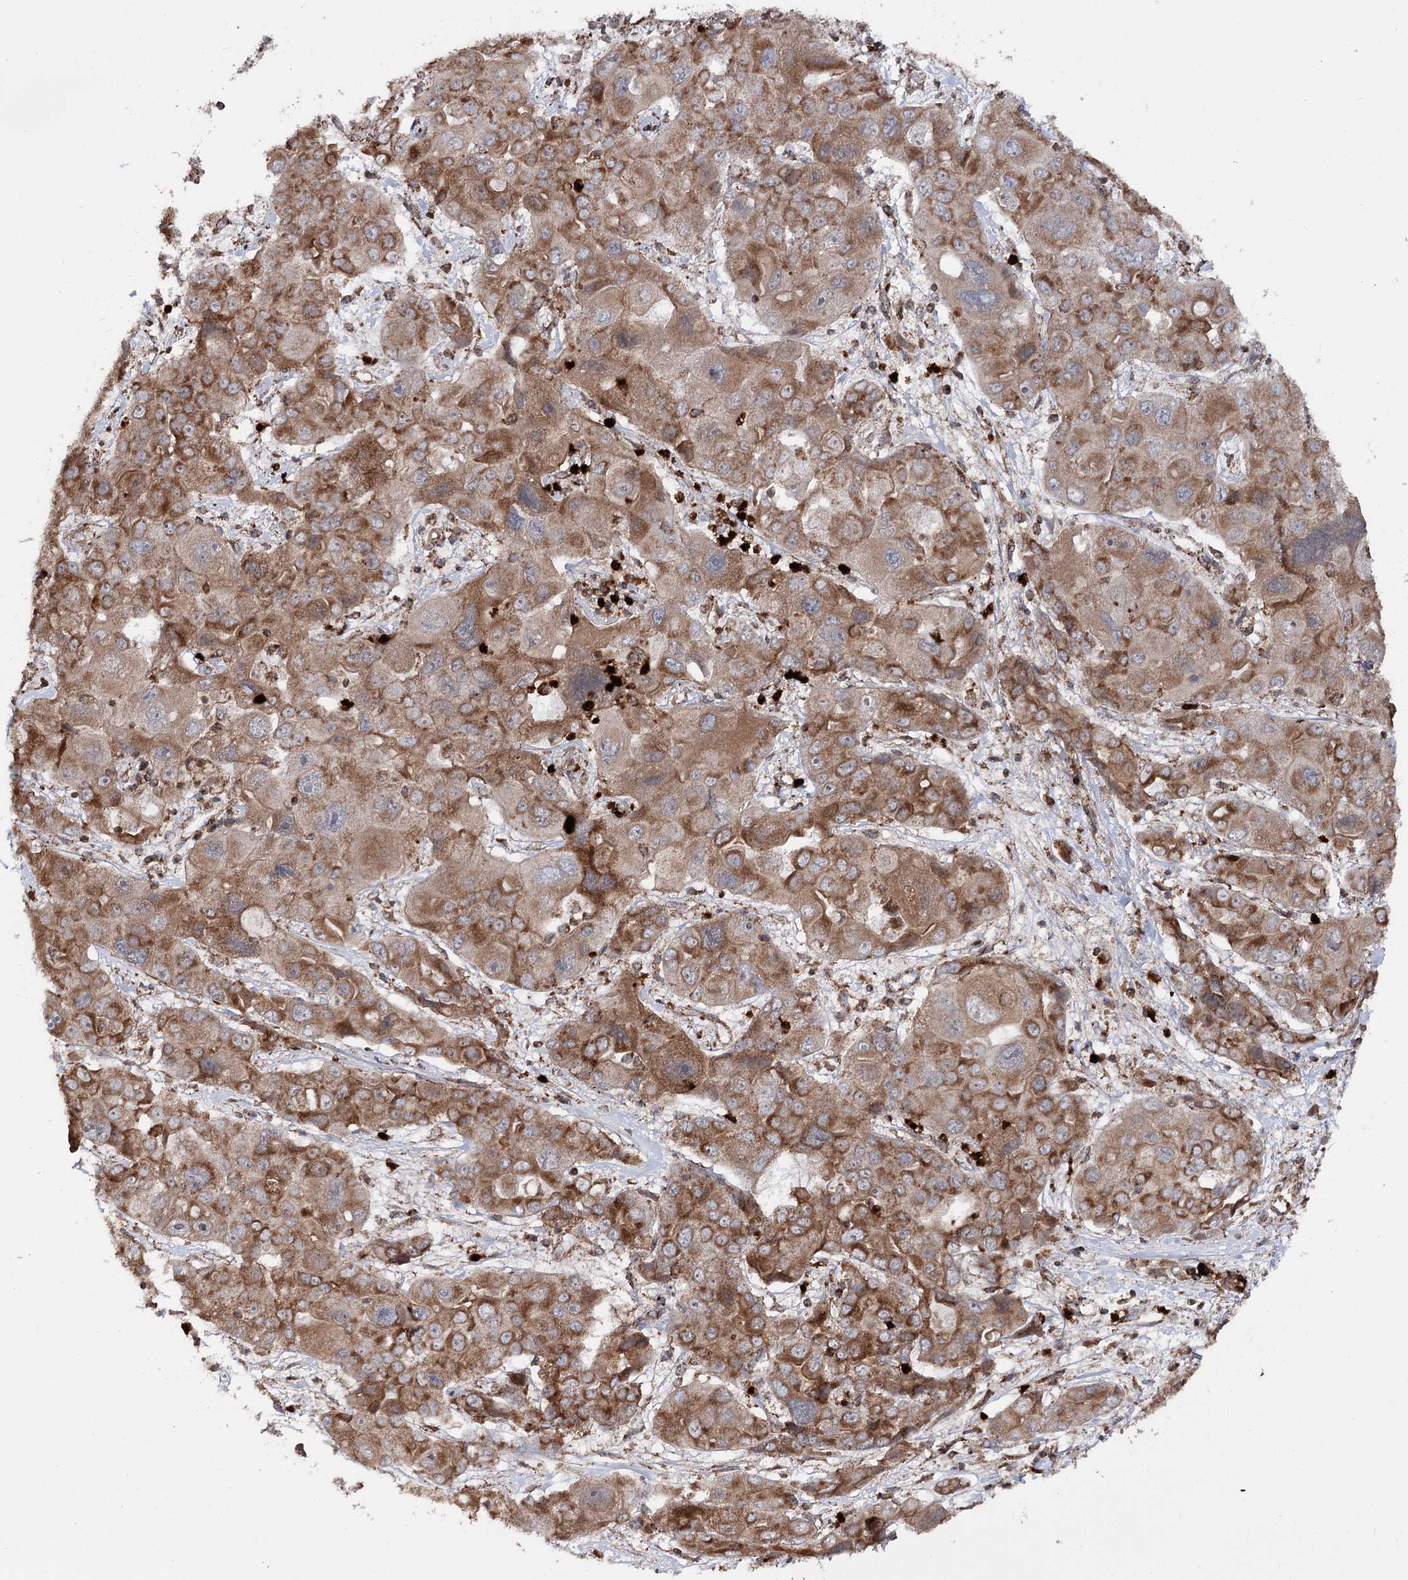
{"staining": {"intensity": "moderate", "quantity": ">75%", "location": "cytoplasmic/membranous"}, "tissue": "liver cancer", "cell_type": "Tumor cells", "image_type": "cancer", "snomed": [{"axis": "morphology", "description": "Cholangiocarcinoma"}, {"axis": "topography", "description": "Liver"}], "caption": "Immunohistochemical staining of human liver cancer demonstrates moderate cytoplasmic/membranous protein expression in approximately >75% of tumor cells.", "gene": "FGFR1OP2", "patient": {"sex": "male", "age": 67}}